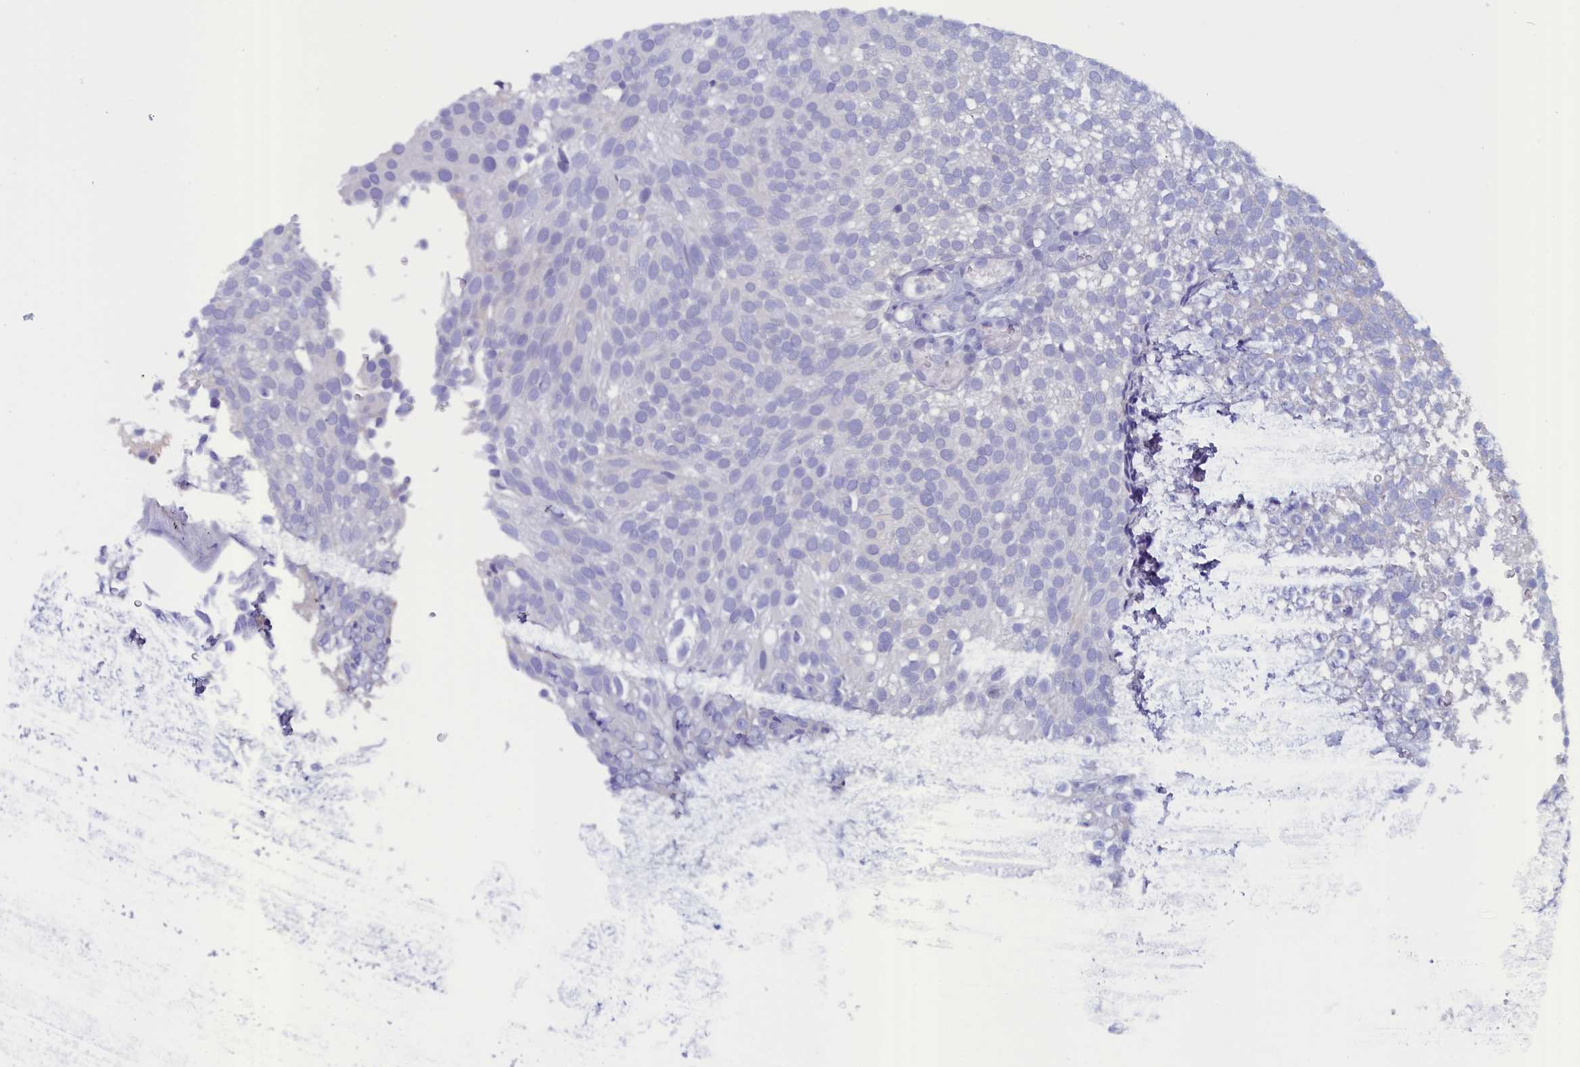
{"staining": {"intensity": "negative", "quantity": "none", "location": "none"}, "tissue": "urothelial cancer", "cell_type": "Tumor cells", "image_type": "cancer", "snomed": [{"axis": "morphology", "description": "Urothelial carcinoma, Low grade"}, {"axis": "topography", "description": "Urinary bladder"}], "caption": "Immunohistochemistry of human urothelial cancer displays no expression in tumor cells.", "gene": "ANKRD2", "patient": {"sex": "male", "age": 78}}